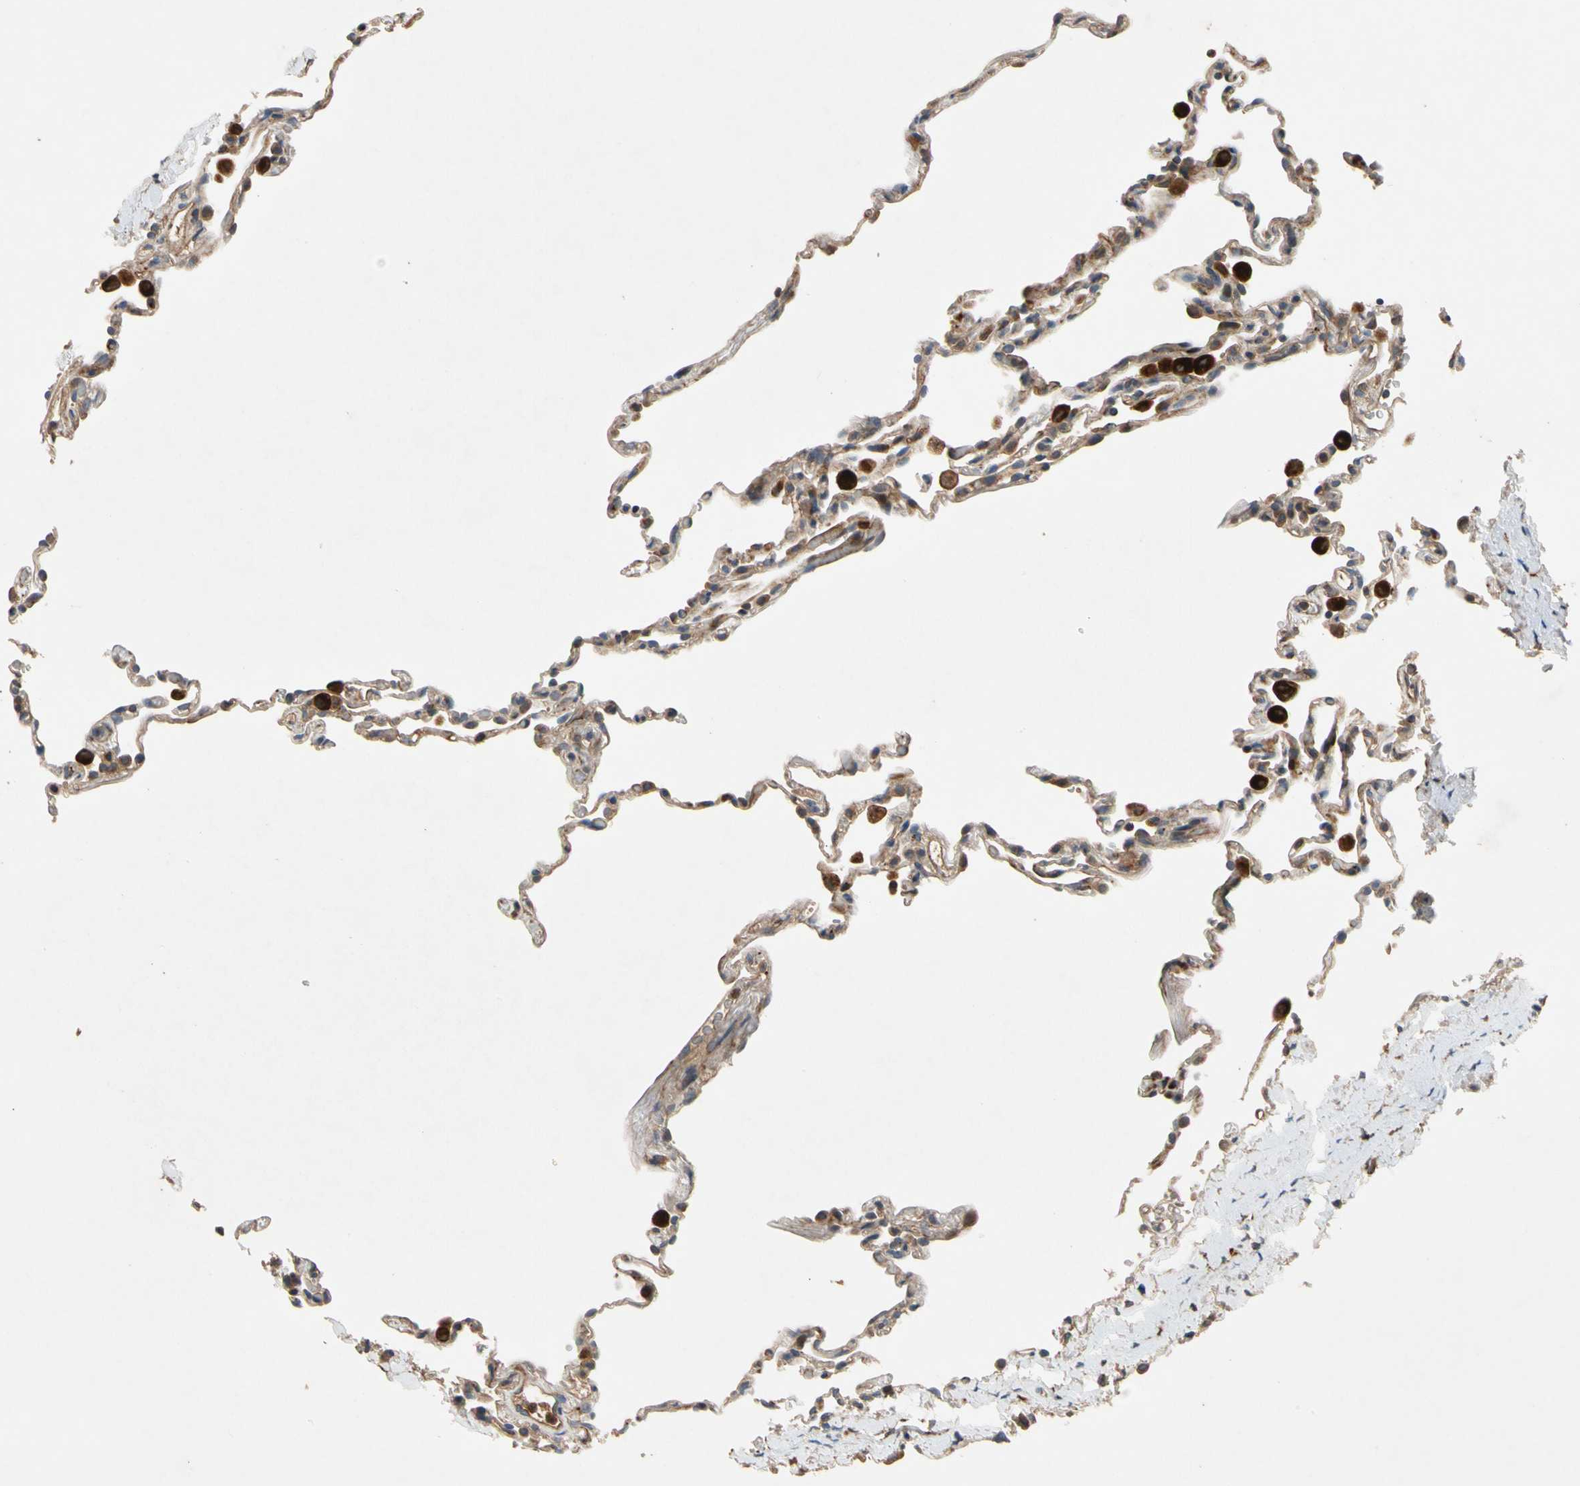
{"staining": {"intensity": "weak", "quantity": "25%-75%", "location": "cytoplasmic/membranous"}, "tissue": "lung", "cell_type": "Alveolar cells", "image_type": "normal", "snomed": [{"axis": "morphology", "description": "Normal tissue, NOS"}, {"axis": "topography", "description": "Lung"}], "caption": "A high-resolution image shows immunohistochemistry (IHC) staining of normal lung, which demonstrates weak cytoplasmic/membranous expression in approximately 25%-75% of alveolar cells. (Stains: DAB (3,3'-diaminobenzidine) in brown, nuclei in blue, Microscopy: brightfield microscopy at high magnification).", "gene": "FGD6", "patient": {"sex": "male", "age": 59}}